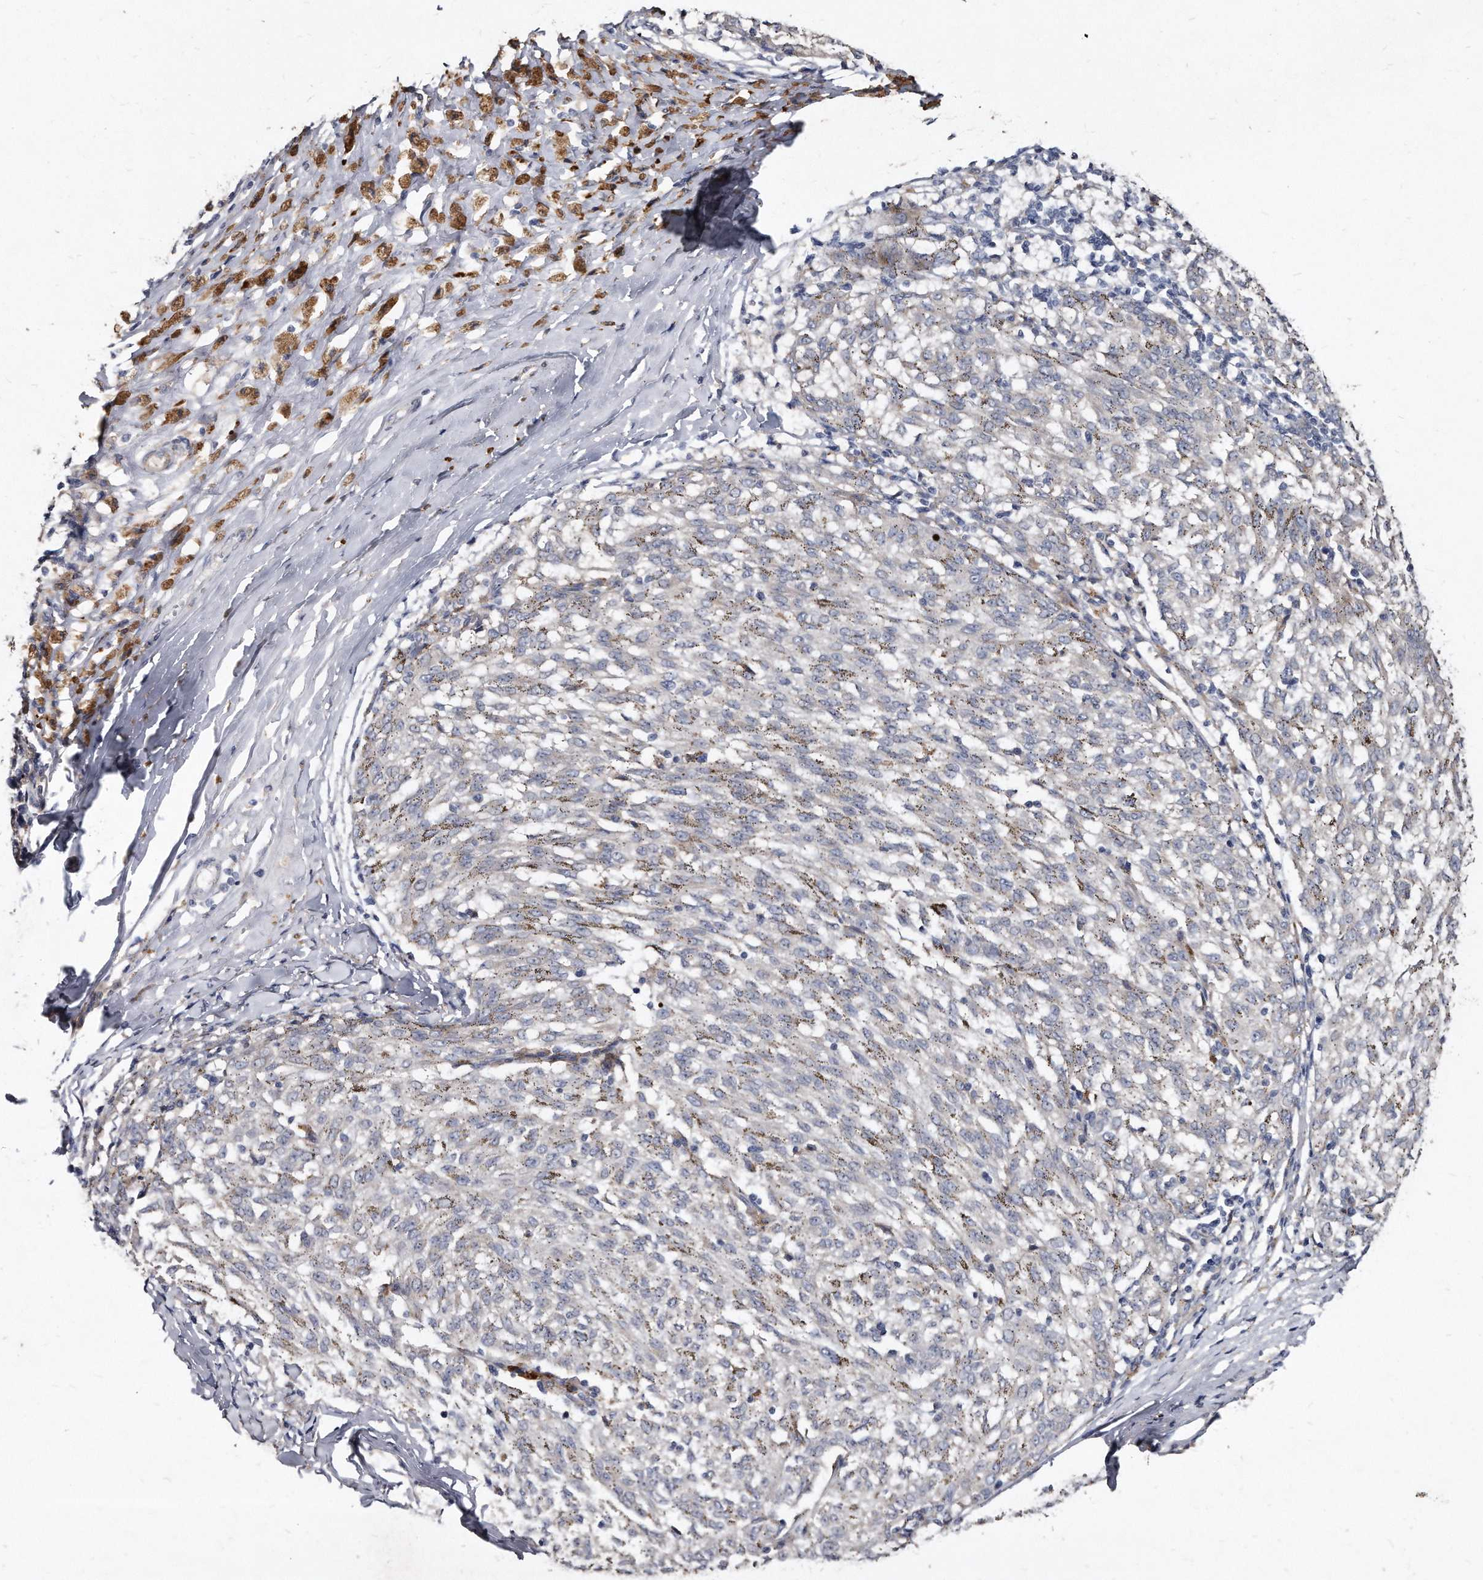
{"staining": {"intensity": "negative", "quantity": "none", "location": "none"}, "tissue": "melanoma", "cell_type": "Tumor cells", "image_type": "cancer", "snomed": [{"axis": "morphology", "description": "Malignant melanoma, NOS"}, {"axis": "topography", "description": "Skin"}], "caption": "The immunohistochemistry (IHC) photomicrograph has no significant positivity in tumor cells of melanoma tissue. (DAB (3,3'-diaminobenzidine) immunohistochemistry (IHC) with hematoxylin counter stain).", "gene": "KLHDC3", "patient": {"sex": "female", "age": 72}}